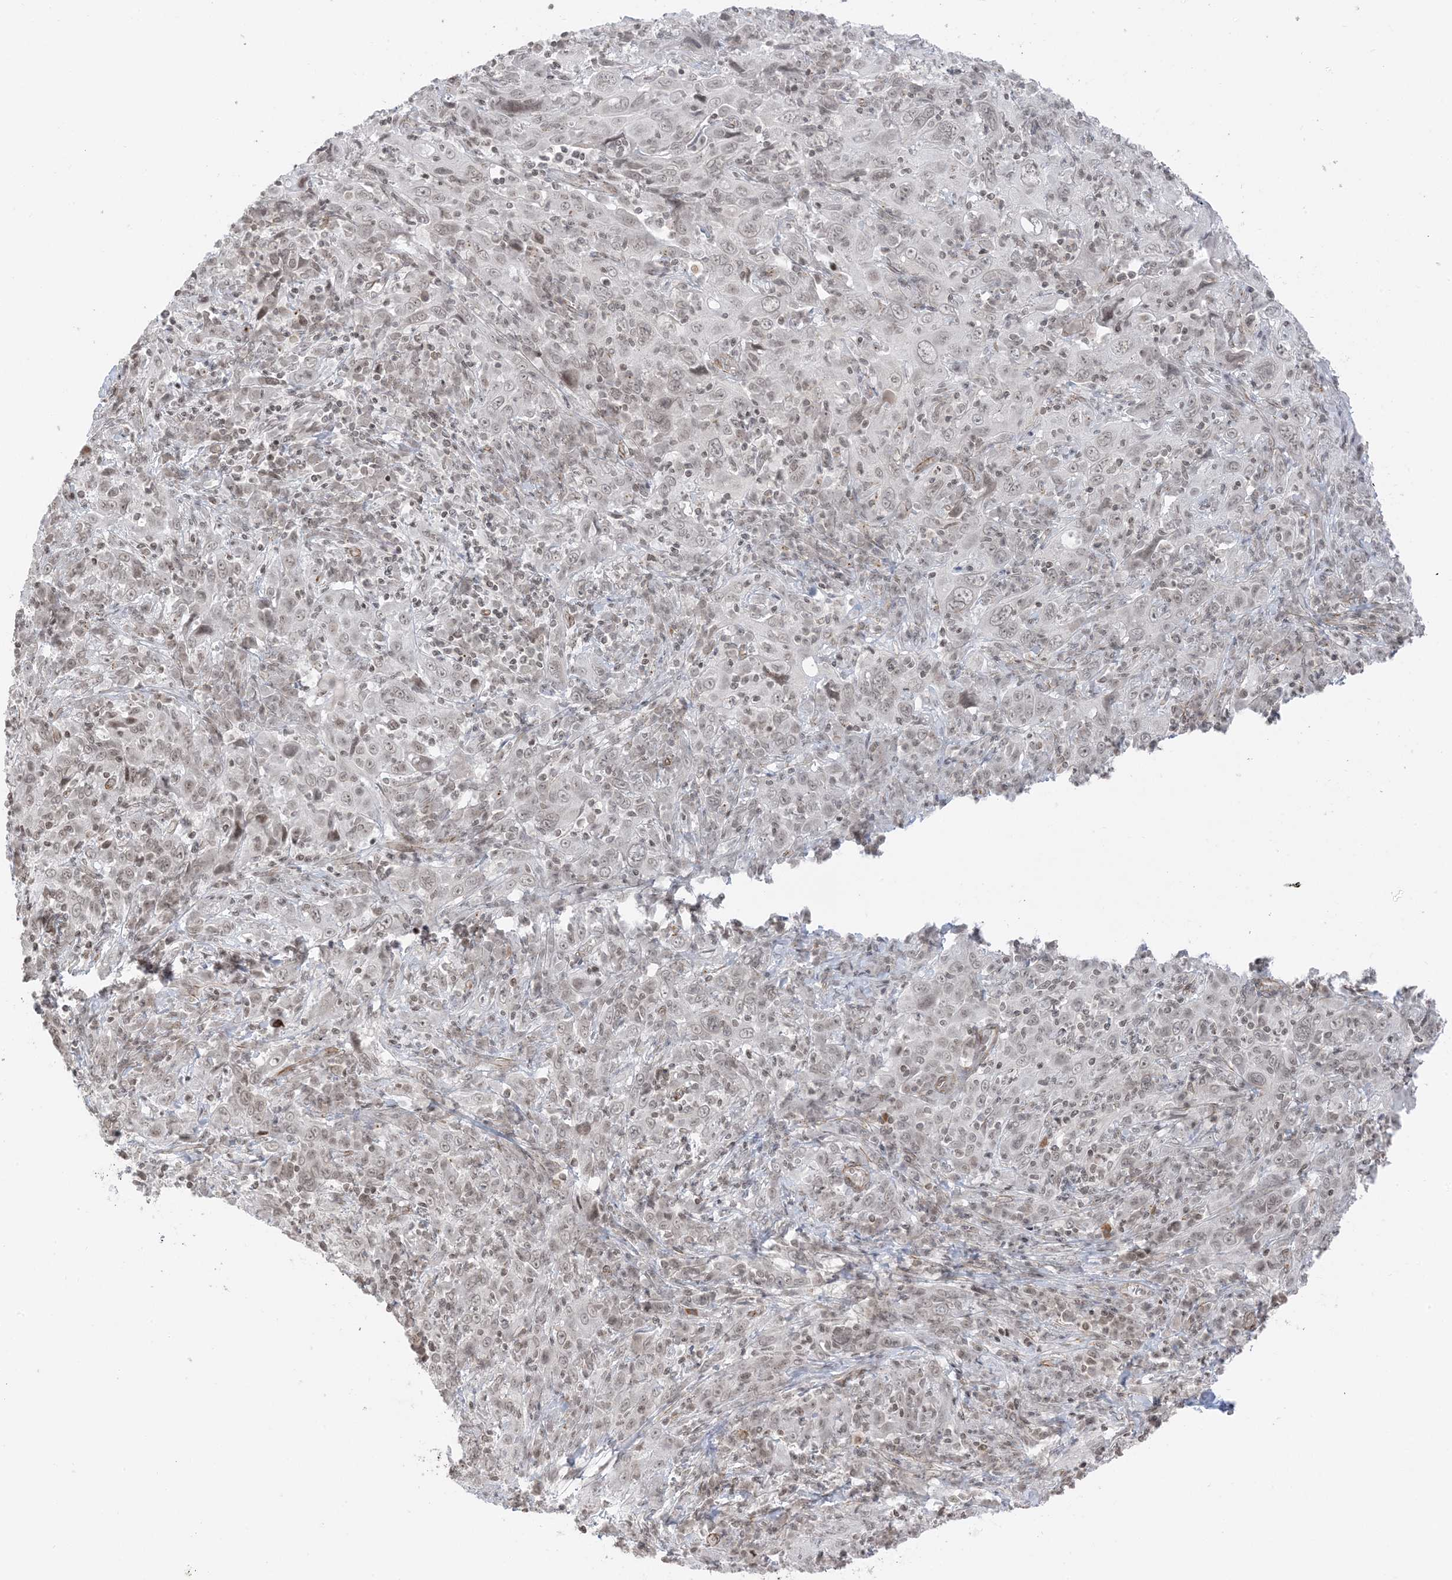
{"staining": {"intensity": "weak", "quantity": ">75%", "location": "nuclear"}, "tissue": "cervical cancer", "cell_type": "Tumor cells", "image_type": "cancer", "snomed": [{"axis": "morphology", "description": "Squamous cell carcinoma, NOS"}, {"axis": "topography", "description": "Cervix"}], "caption": "Immunohistochemical staining of squamous cell carcinoma (cervical) demonstrates low levels of weak nuclear staining in about >75% of tumor cells.", "gene": "METAP1D", "patient": {"sex": "female", "age": 46}}